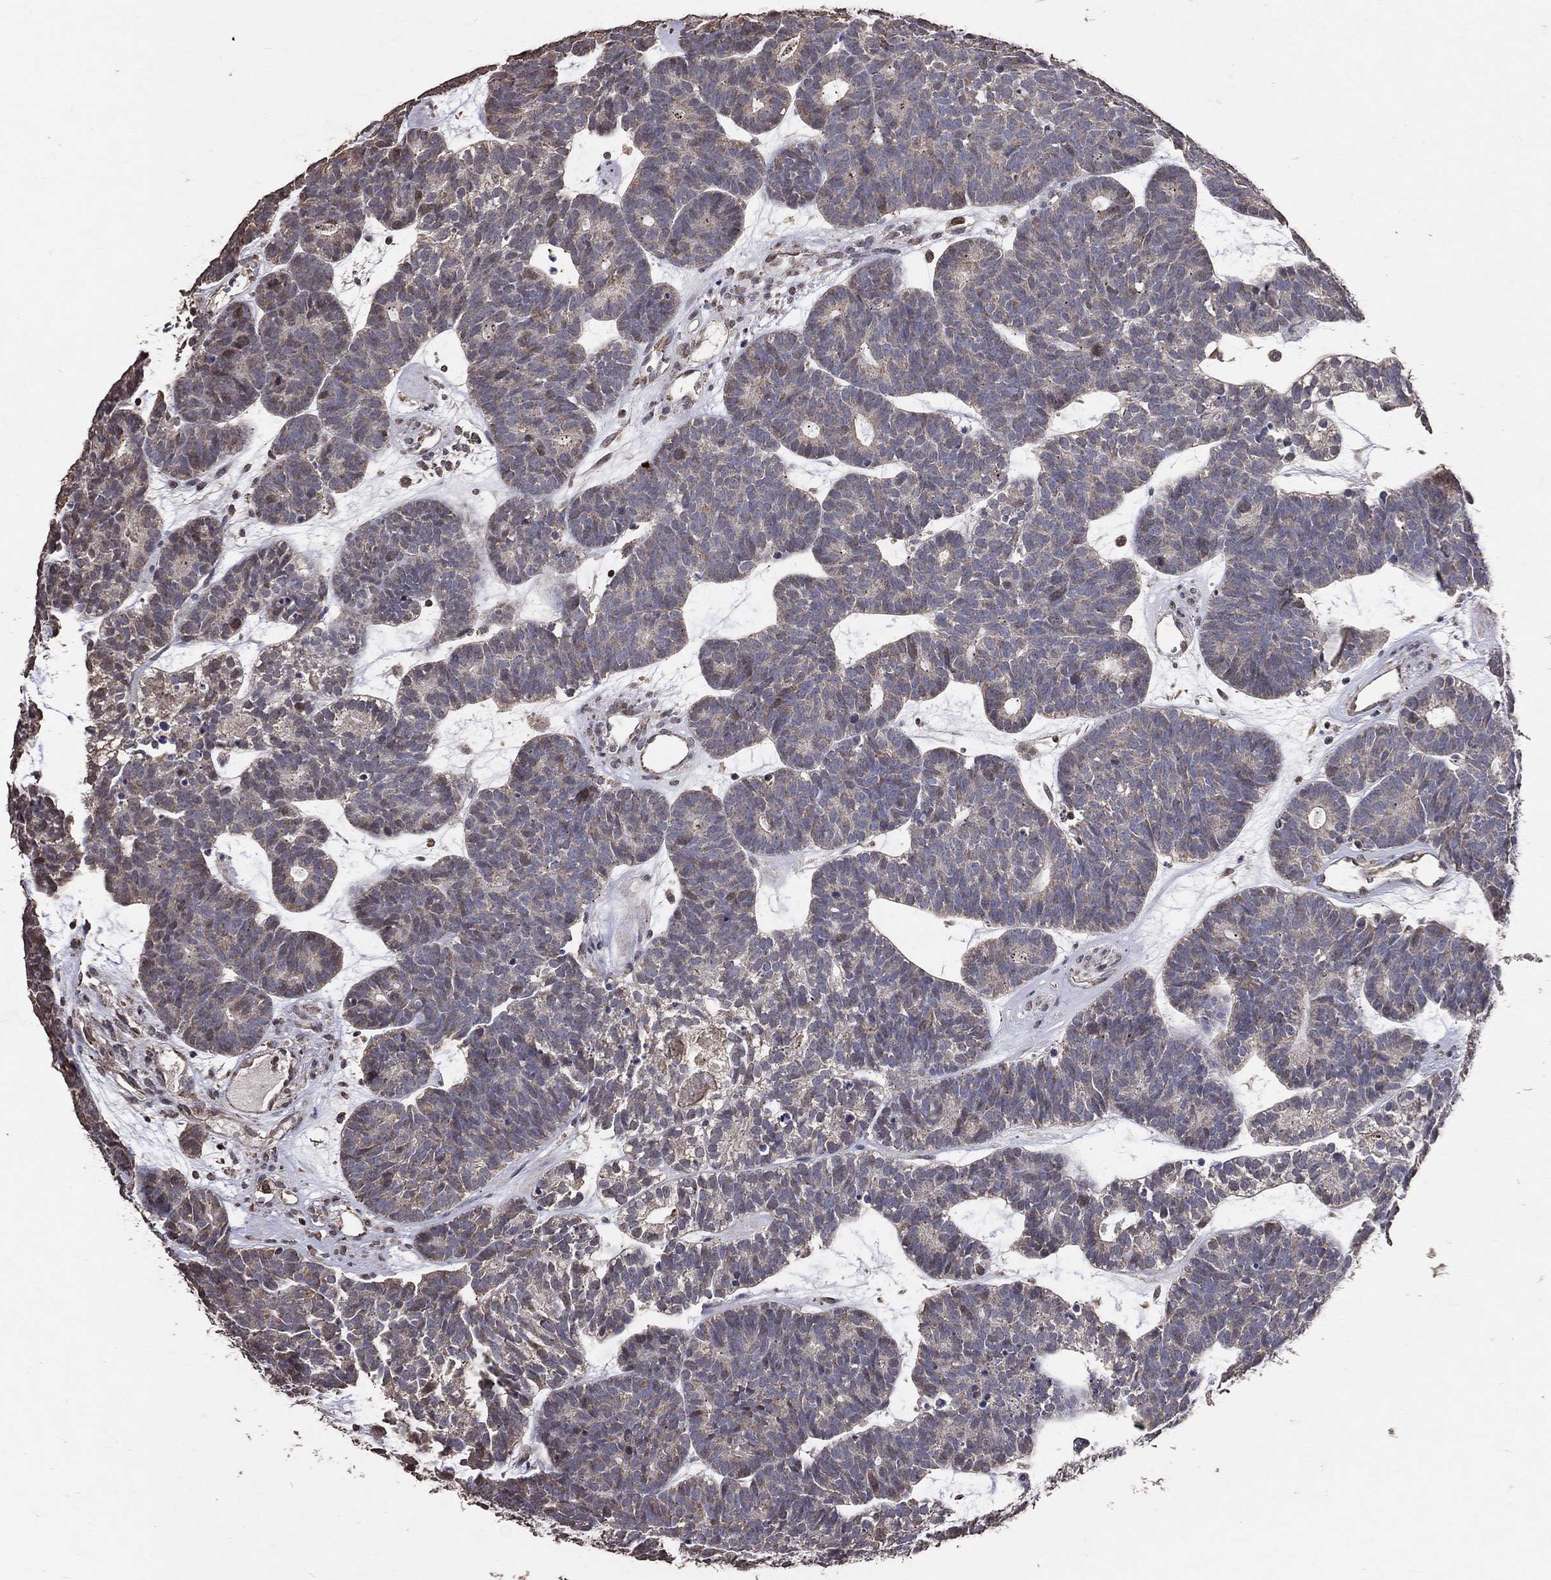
{"staining": {"intensity": "negative", "quantity": "none", "location": "none"}, "tissue": "head and neck cancer", "cell_type": "Tumor cells", "image_type": "cancer", "snomed": [{"axis": "morphology", "description": "Adenocarcinoma, NOS"}, {"axis": "topography", "description": "Head-Neck"}], "caption": "The histopathology image reveals no staining of tumor cells in head and neck cancer.", "gene": "LY6K", "patient": {"sex": "female", "age": 81}}